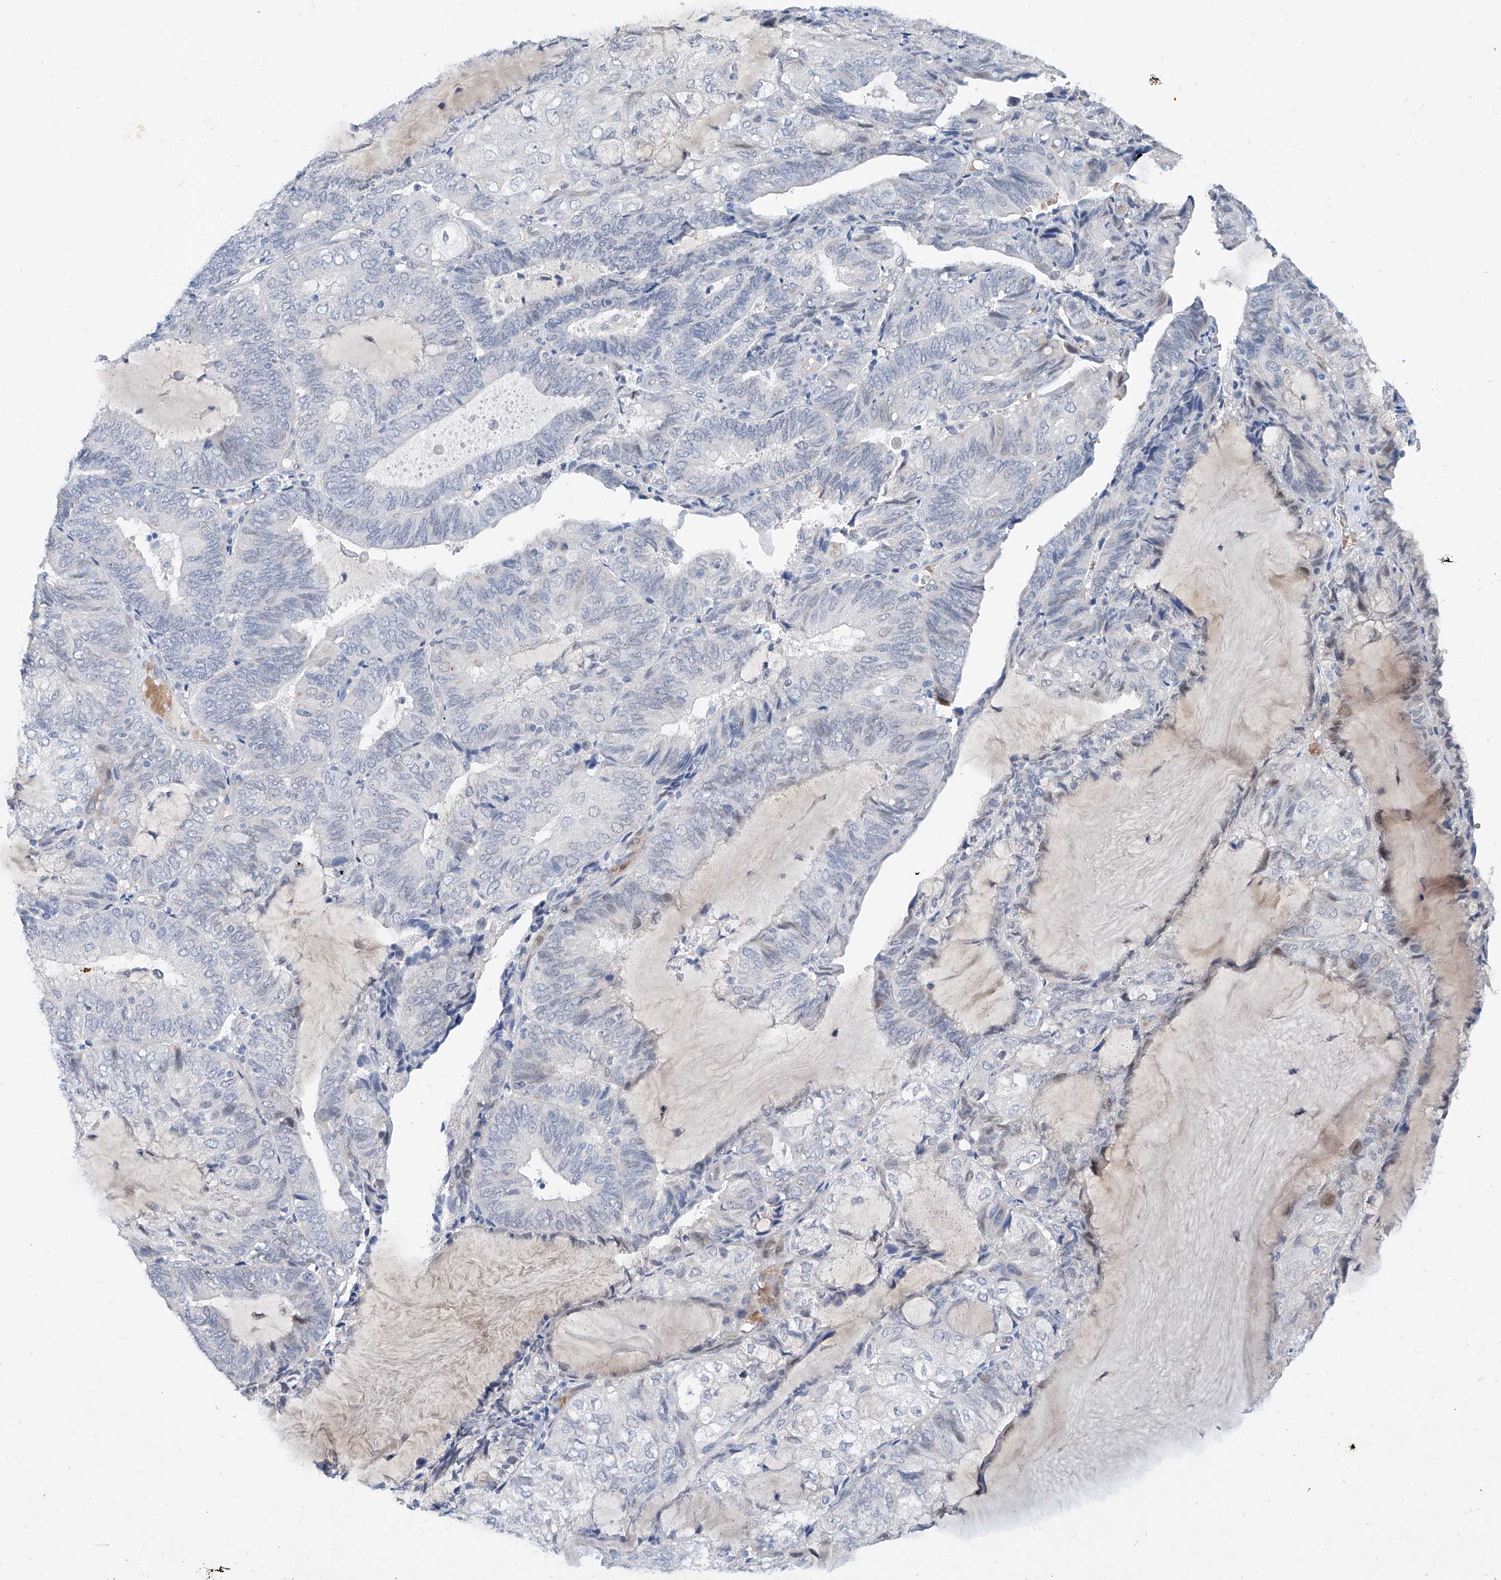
{"staining": {"intensity": "negative", "quantity": "none", "location": "none"}, "tissue": "endometrial cancer", "cell_type": "Tumor cells", "image_type": "cancer", "snomed": [{"axis": "morphology", "description": "Adenocarcinoma, NOS"}, {"axis": "topography", "description": "Endometrium"}], "caption": "A histopathology image of endometrial cancer (adenocarcinoma) stained for a protein exhibits no brown staining in tumor cells.", "gene": "BPTF", "patient": {"sex": "female", "age": 81}}